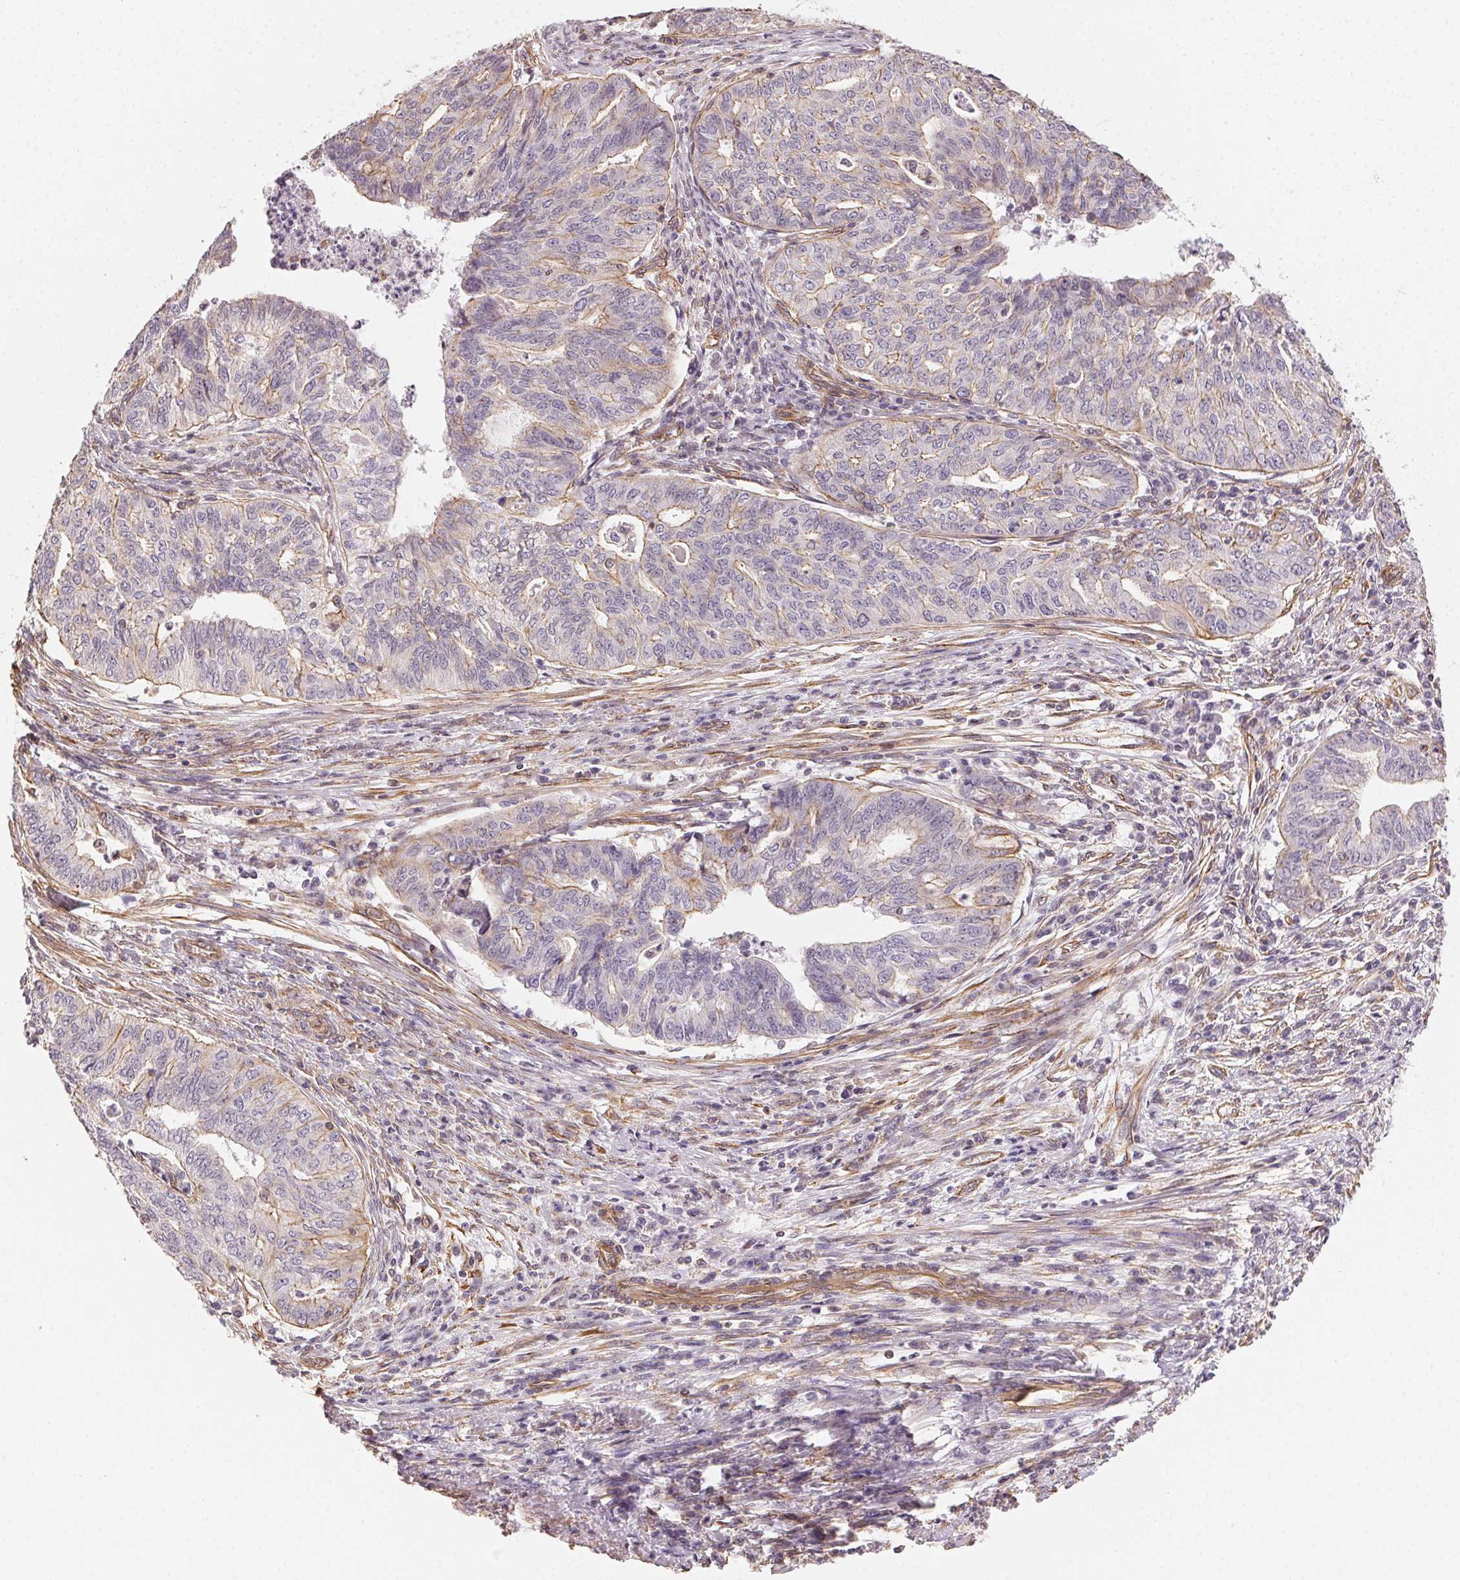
{"staining": {"intensity": "negative", "quantity": "none", "location": "none"}, "tissue": "endometrial cancer", "cell_type": "Tumor cells", "image_type": "cancer", "snomed": [{"axis": "morphology", "description": "Adenocarcinoma, NOS"}, {"axis": "topography", "description": "Endometrium"}], "caption": "High magnification brightfield microscopy of endometrial adenocarcinoma stained with DAB (brown) and counterstained with hematoxylin (blue): tumor cells show no significant positivity.", "gene": "PLA2G4F", "patient": {"sex": "female", "age": 79}}